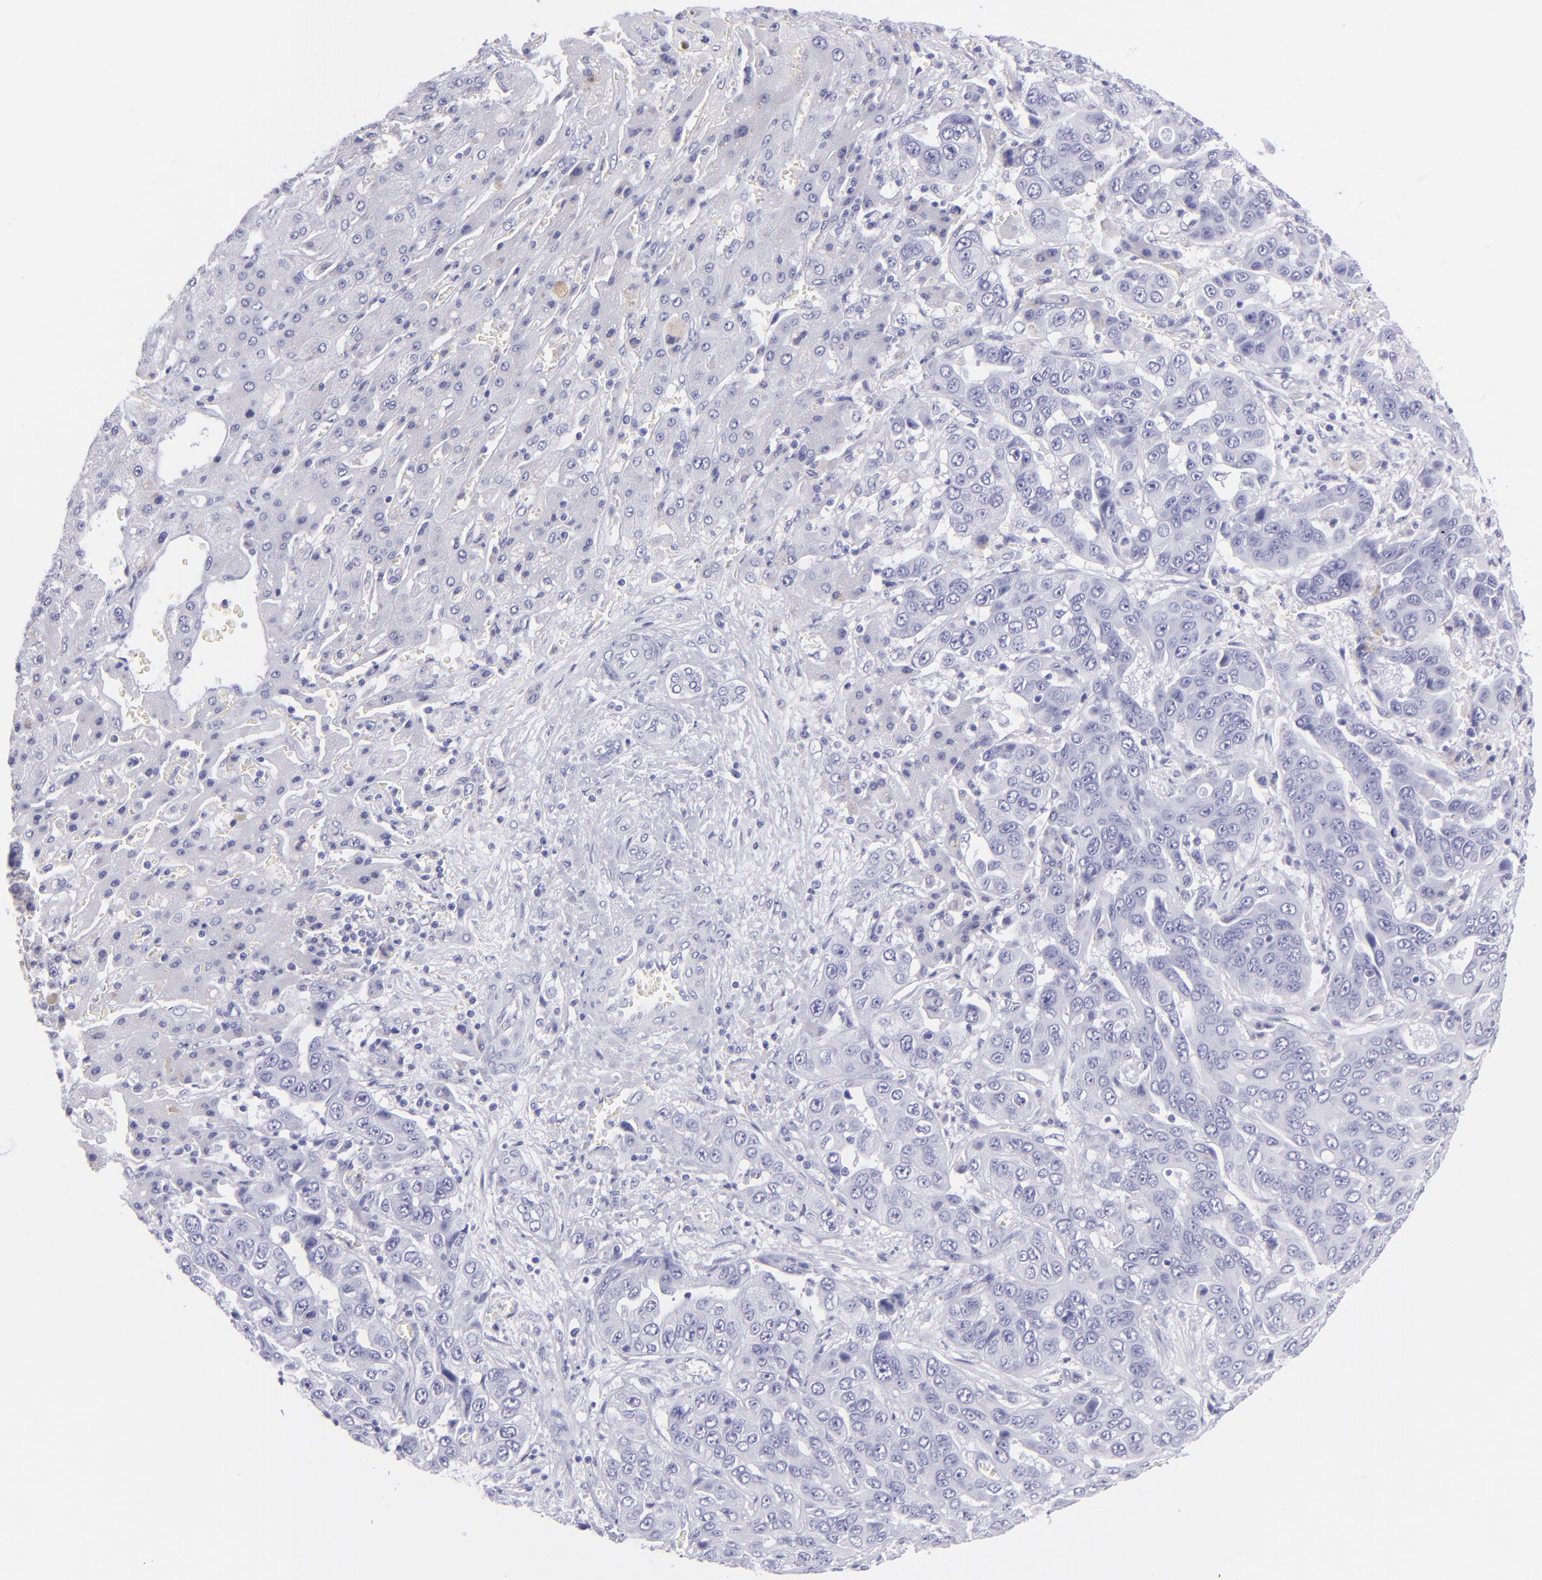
{"staining": {"intensity": "negative", "quantity": "none", "location": "none"}, "tissue": "liver cancer", "cell_type": "Tumor cells", "image_type": "cancer", "snomed": [{"axis": "morphology", "description": "Cholangiocarcinoma"}, {"axis": "topography", "description": "Liver"}], "caption": "The image displays no staining of tumor cells in cholangiocarcinoma (liver).", "gene": "CNP", "patient": {"sex": "female", "age": 52}}